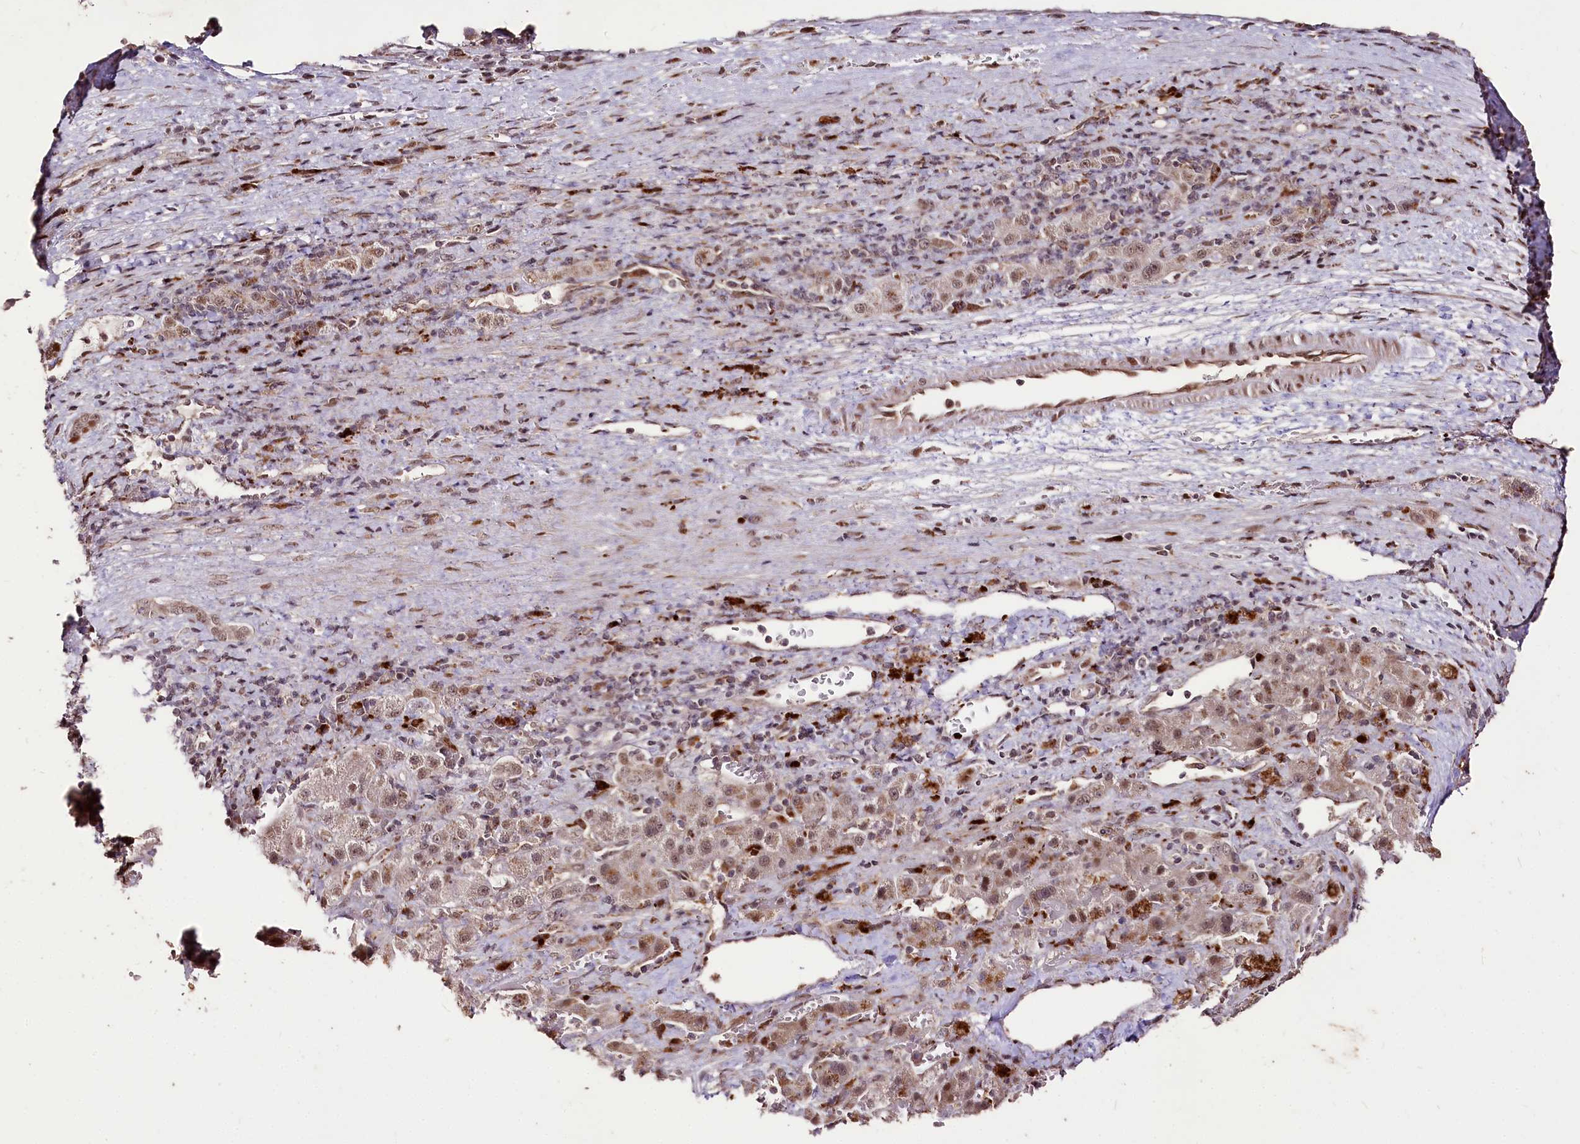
{"staining": {"intensity": "weak", "quantity": "25%-75%", "location": "cytoplasmic/membranous,nuclear"}, "tissue": "liver cancer", "cell_type": "Tumor cells", "image_type": "cancer", "snomed": [{"axis": "morphology", "description": "Carcinoma, Hepatocellular, NOS"}, {"axis": "topography", "description": "Liver"}], "caption": "Immunohistochemistry (IHC) of liver cancer (hepatocellular carcinoma) exhibits low levels of weak cytoplasmic/membranous and nuclear positivity in about 25%-75% of tumor cells. (DAB IHC, brown staining for protein, blue staining for nuclei).", "gene": "CARD19", "patient": {"sex": "female", "age": 58}}